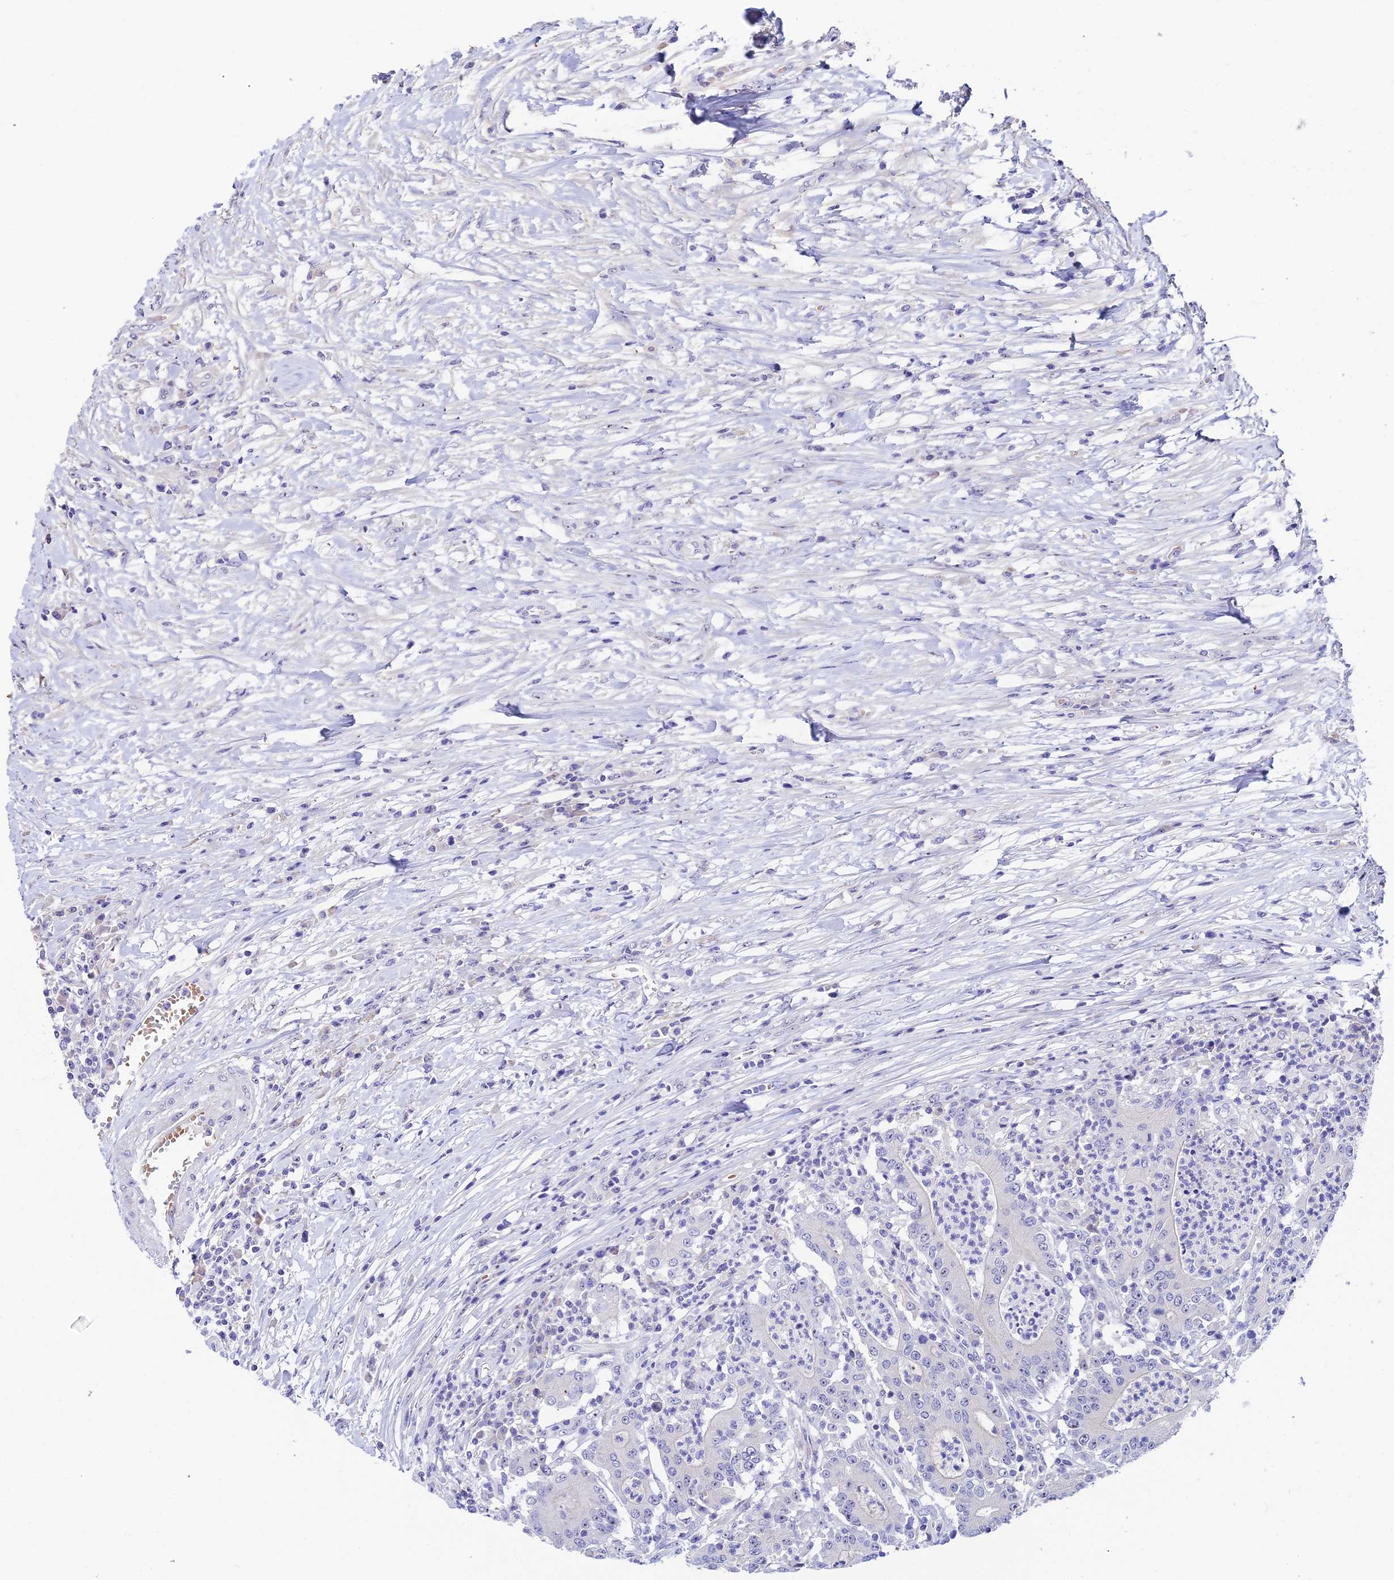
{"staining": {"intensity": "negative", "quantity": "none", "location": "none"}, "tissue": "colorectal cancer", "cell_type": "Tumor cells", "image_type": "cancer", "snomed": [{"axis": "morphology", "description": "Adenocarcinoma, NOS"}, {"axis": "topography", "description": "Colon"}], "caption": "Tumor cells show no significant staining in colorectal adenocarcinoma.", "gene": "DUSP29", "patient": {"sex": "male", "age": 83}}